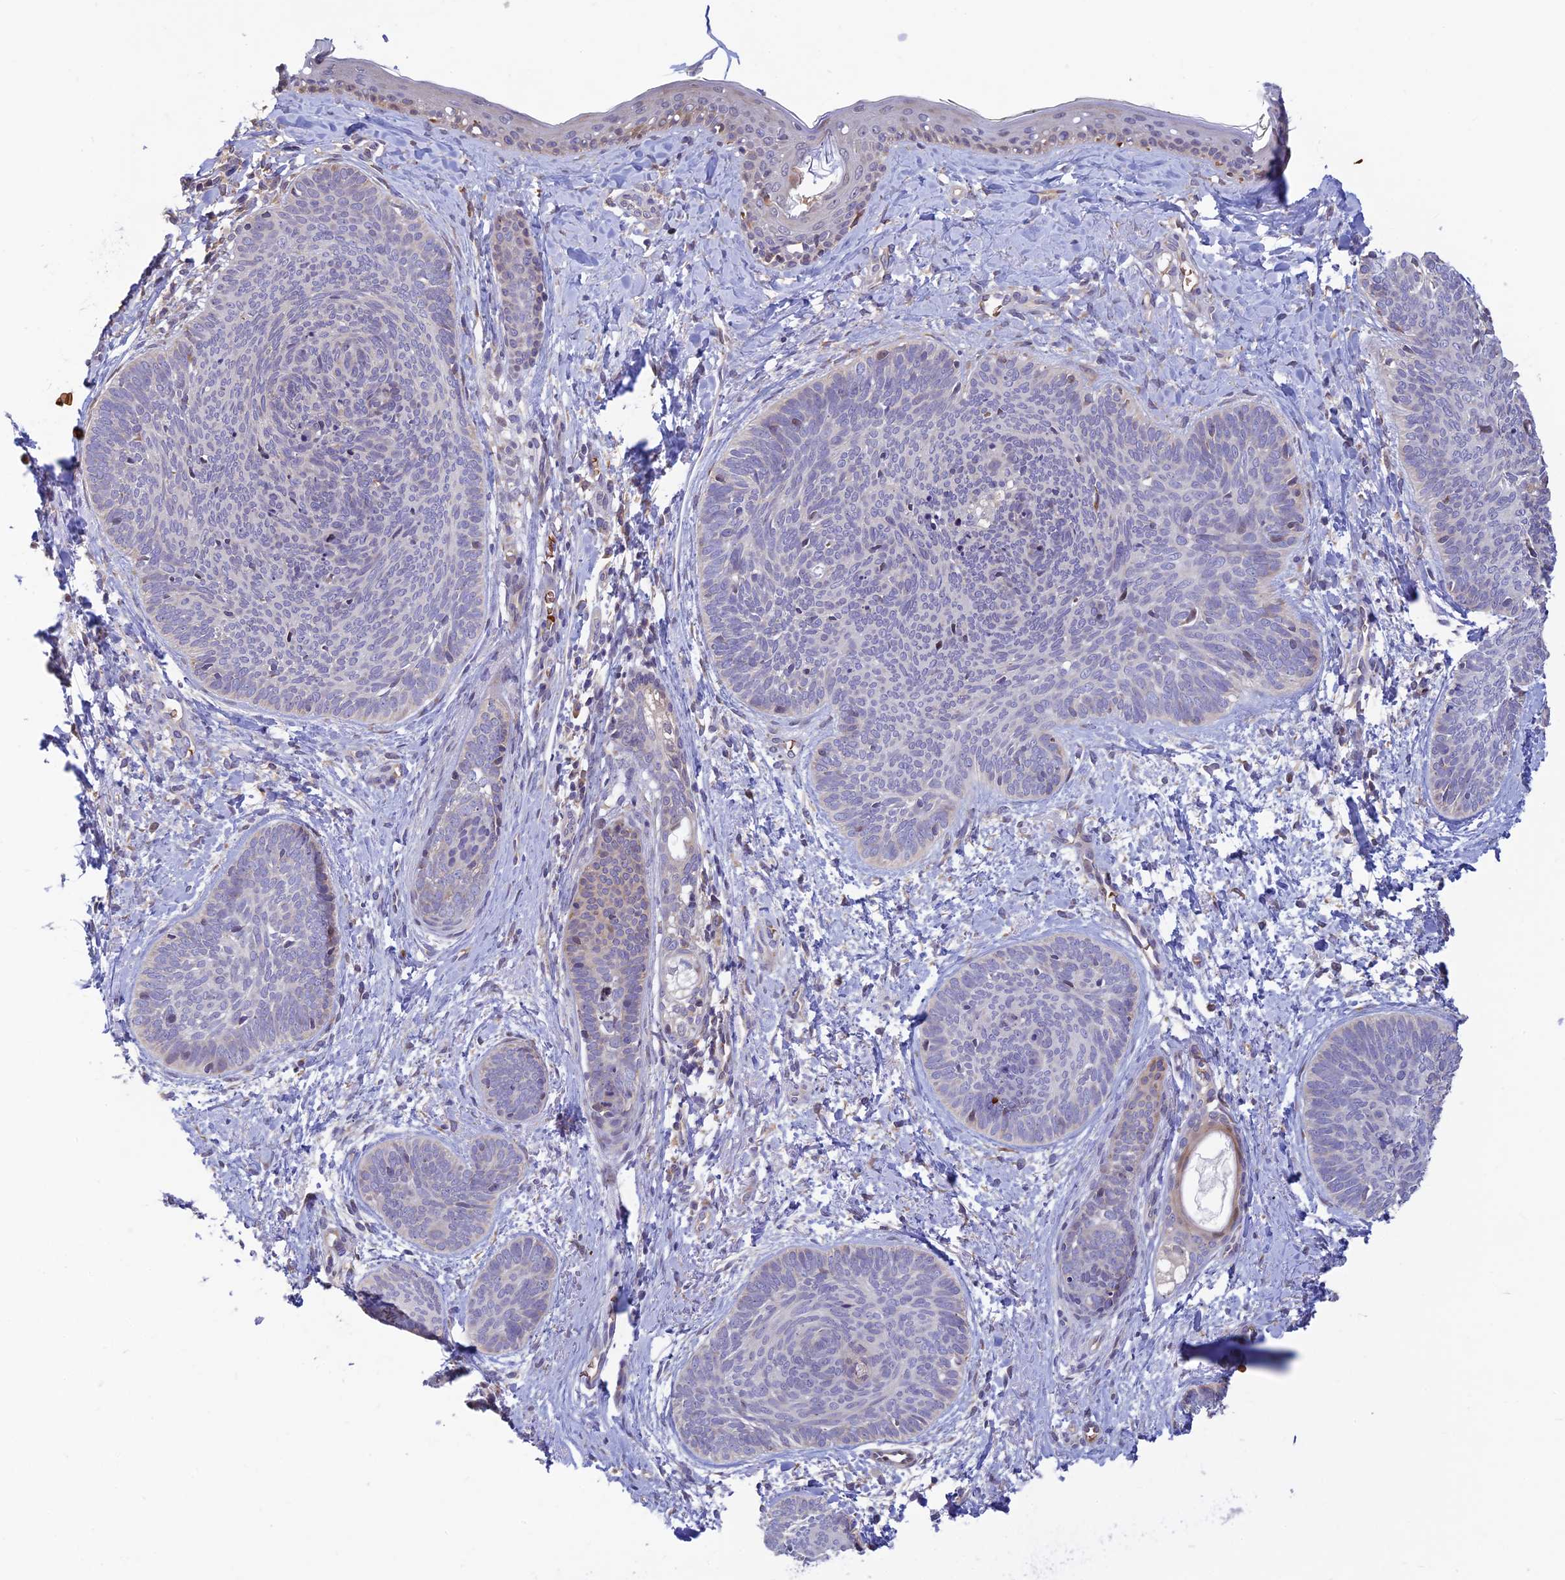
{"staining": {"intensity": "negative", "quantity": "none", "location": "none"}, "tissue": "skin cancer", "cell_type": "Tumor cells", "image_type": "cancer", "snomed": [{"axis": "morphology", "description": "Basal cell carcinoma"}, {"axis": "topography", "description": "Skin"}], "caption": "Immunohistochemistry (IHC) histopathology image of neoplastic tissue: human basal cell carcinoma (skin) stained with DAB displays no significant protein positivity in tumor cells.", "gene": "UFSP2", "patient": {"sex": "female", "age": 81}}